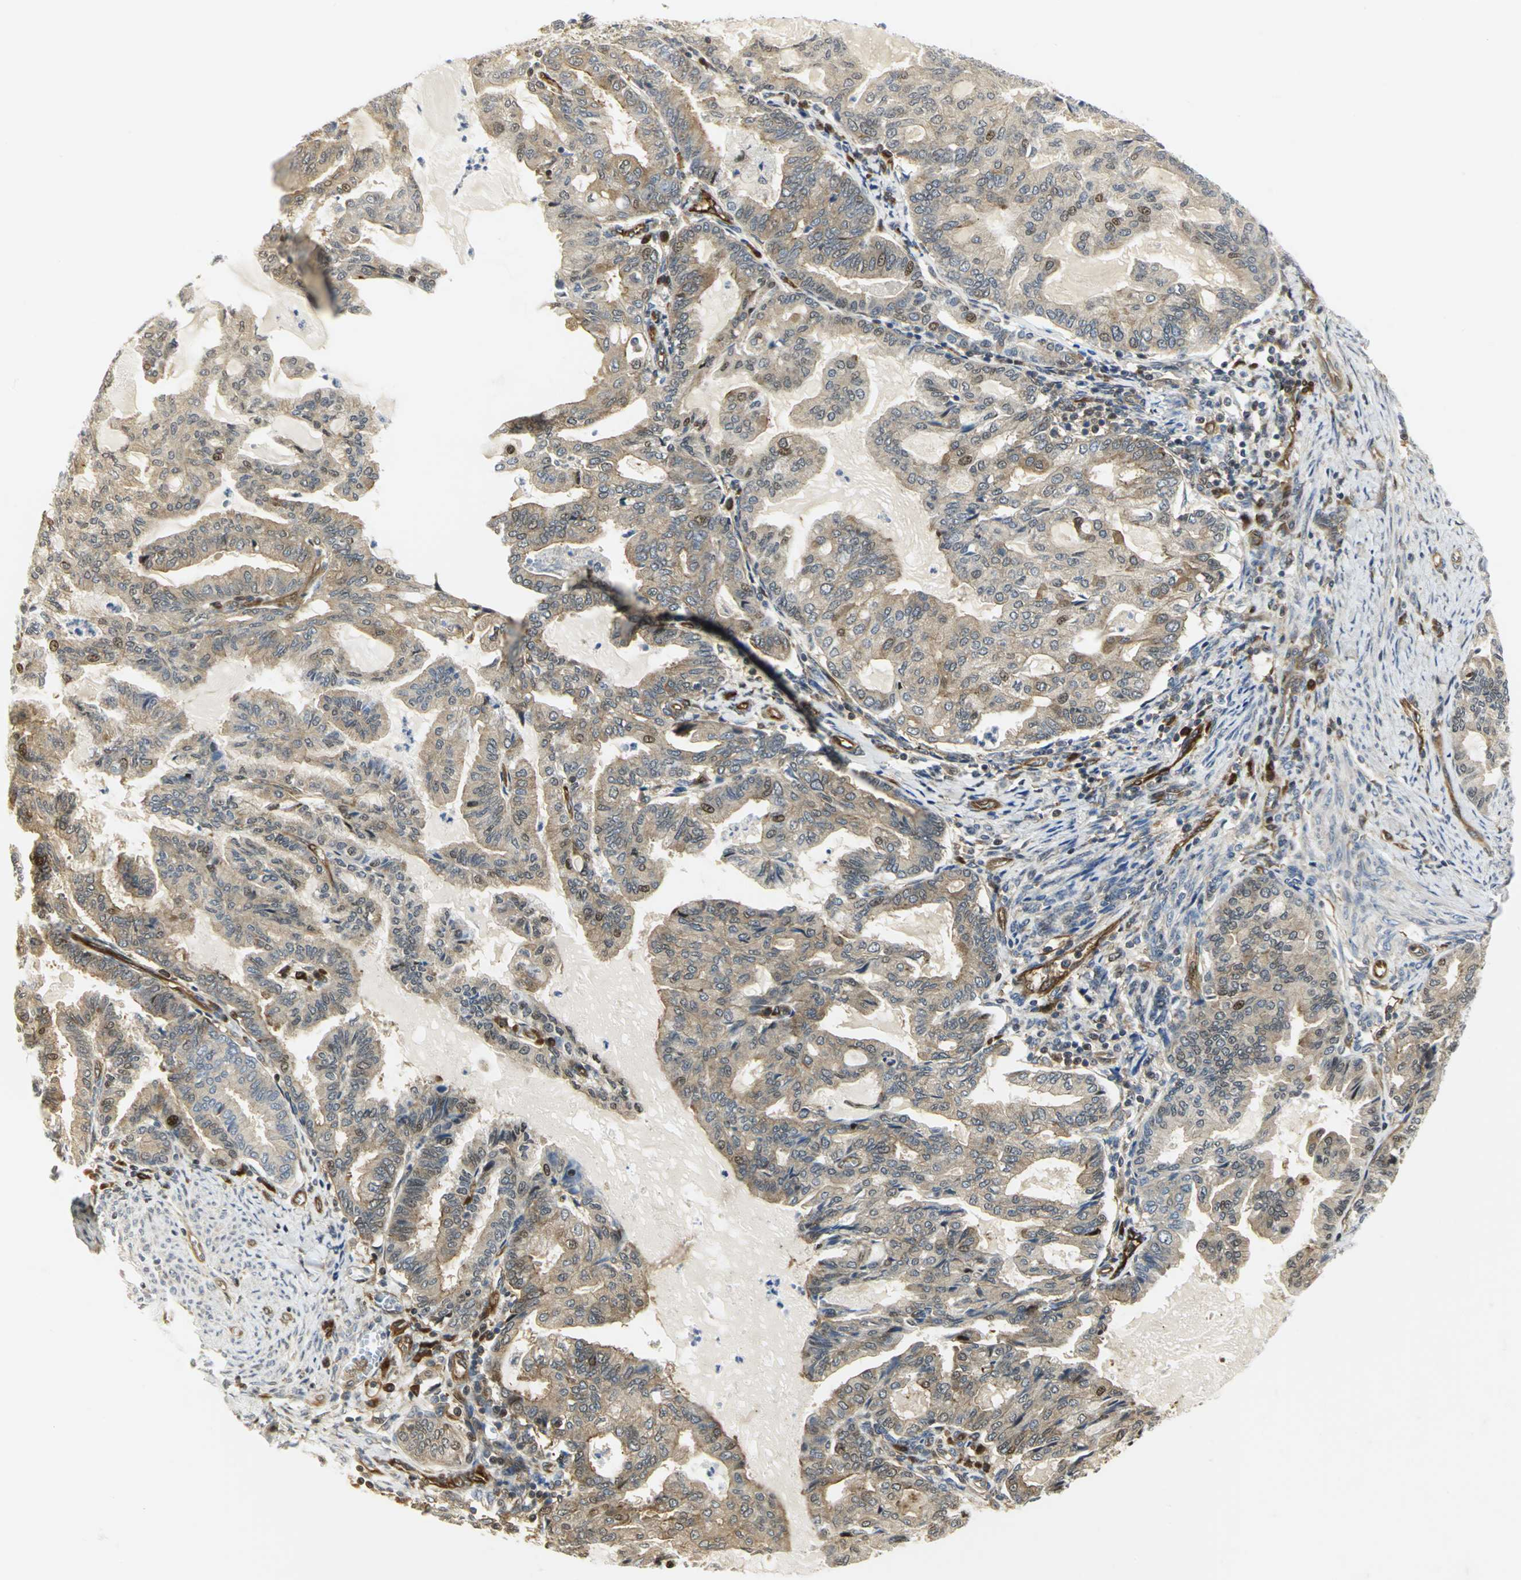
{"staining": {"intensity": "moderate", "quantity": ">75%", "location": "cytoplasmic/membranous,nuclear"}, "tissue": "endometrial cancer", "cell_type": "Tumor cells", "image_type": "cancer", "snomed": [{"axis": "morphology", "description": "Adenocarcinoma, NOS"}, {"axis": "topography", "description": "Endometrium"}], "caption": "Moderate cytoplasmic/membranous and nuclear protein staining is appreciated in about >75% of tumor cells in endometrial adenocarcinoma. (DAB = brown stain, brightfield microscopy at high magnification).", "gene": "EEA1", "patient": {"sex": "female", "age": 86}}